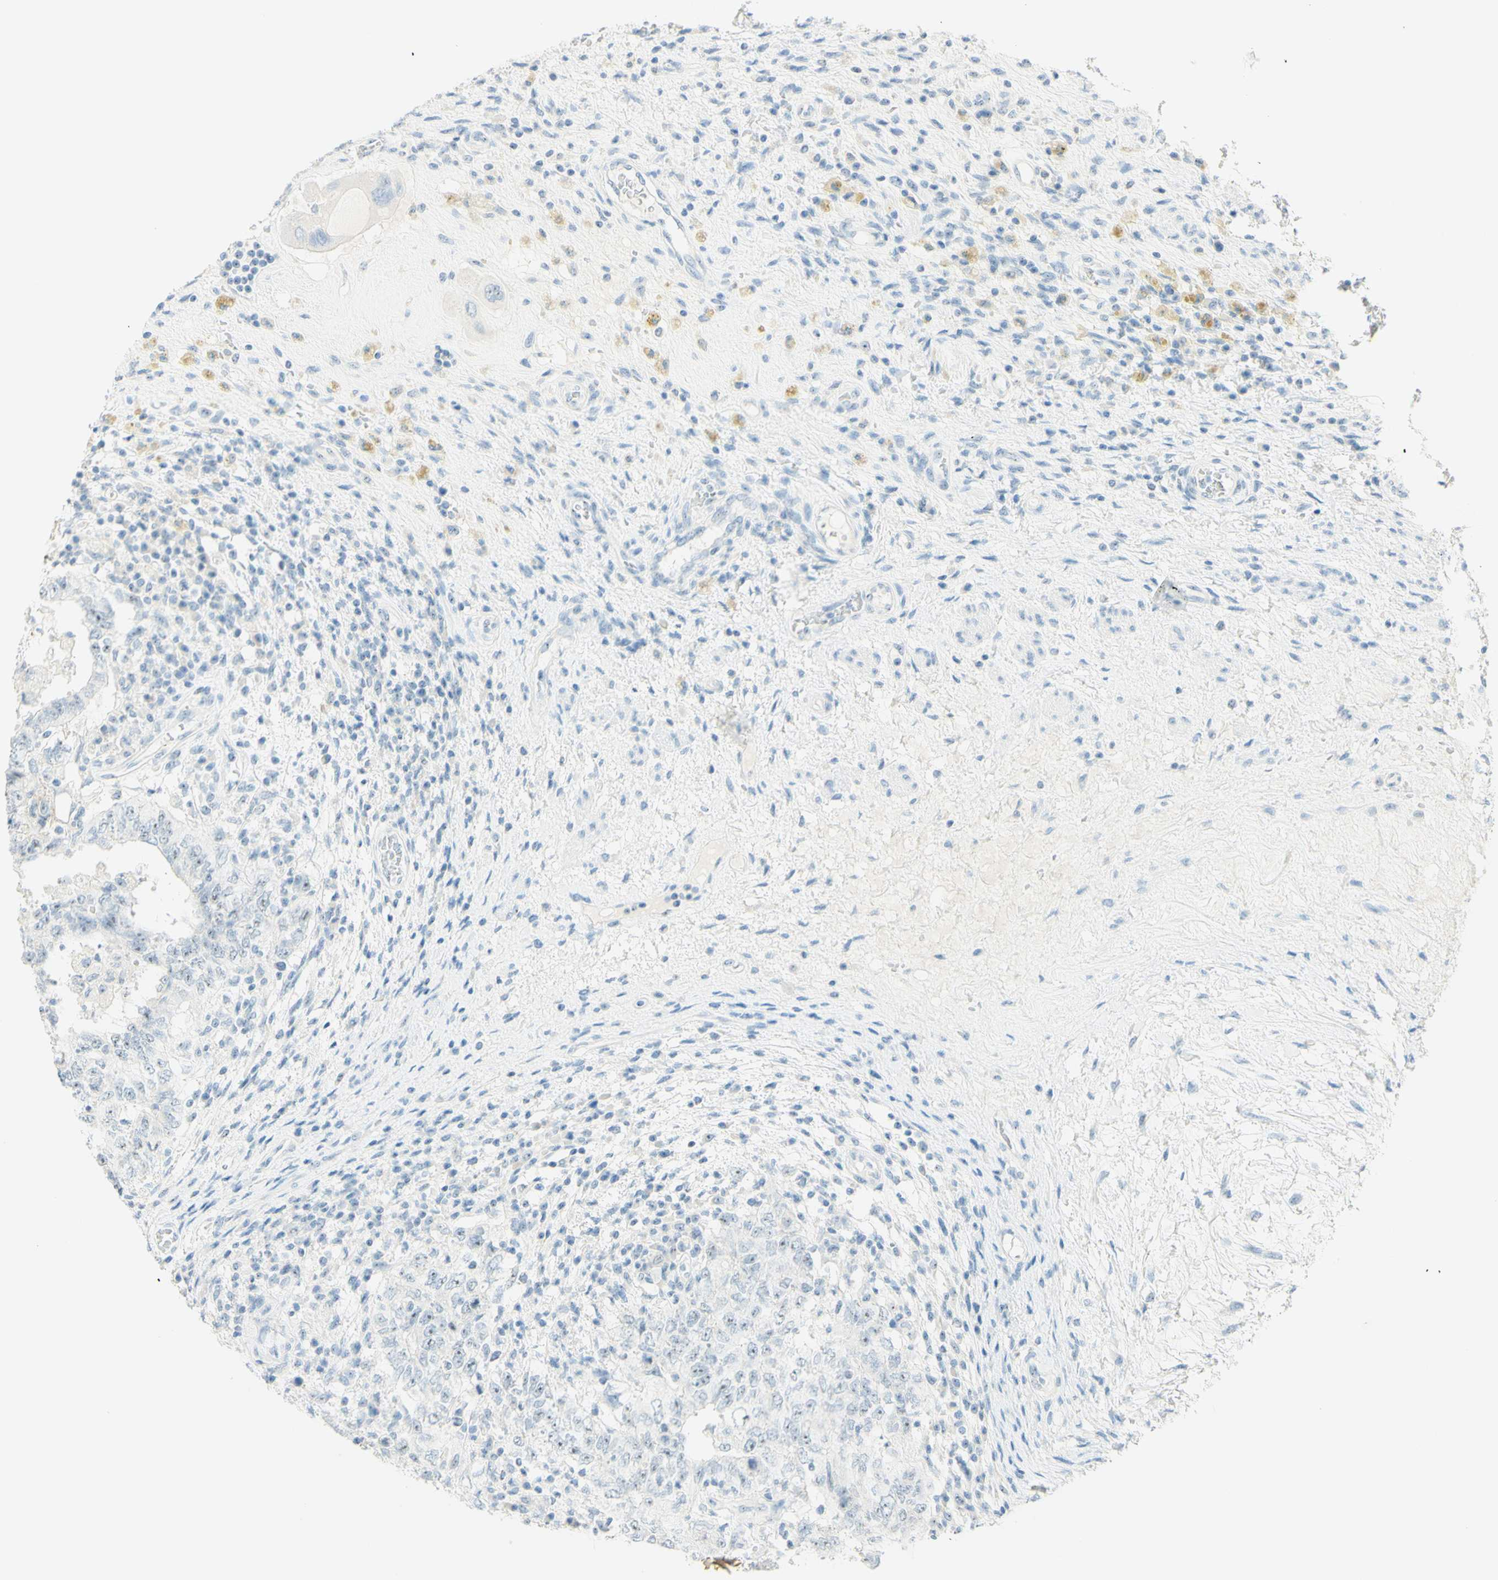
{"staining": {"intensity": "negative", "quantity": "none", "location": "none"}, "tissue": "testis cancer", "cell_type": "Tumor cells", "image_type": "cancer", "snomed": [{"axis": "morphology", "description": "Carcinoma, Embryonal, NOS"}, {"axis": "topography", "description": "Testis"}], "caption": "Tumor cells show no significant positivity in embryonal carcinoma (testis).", "gene": "FMR1NB", "patient": {"sex": "male", "age": 26}}